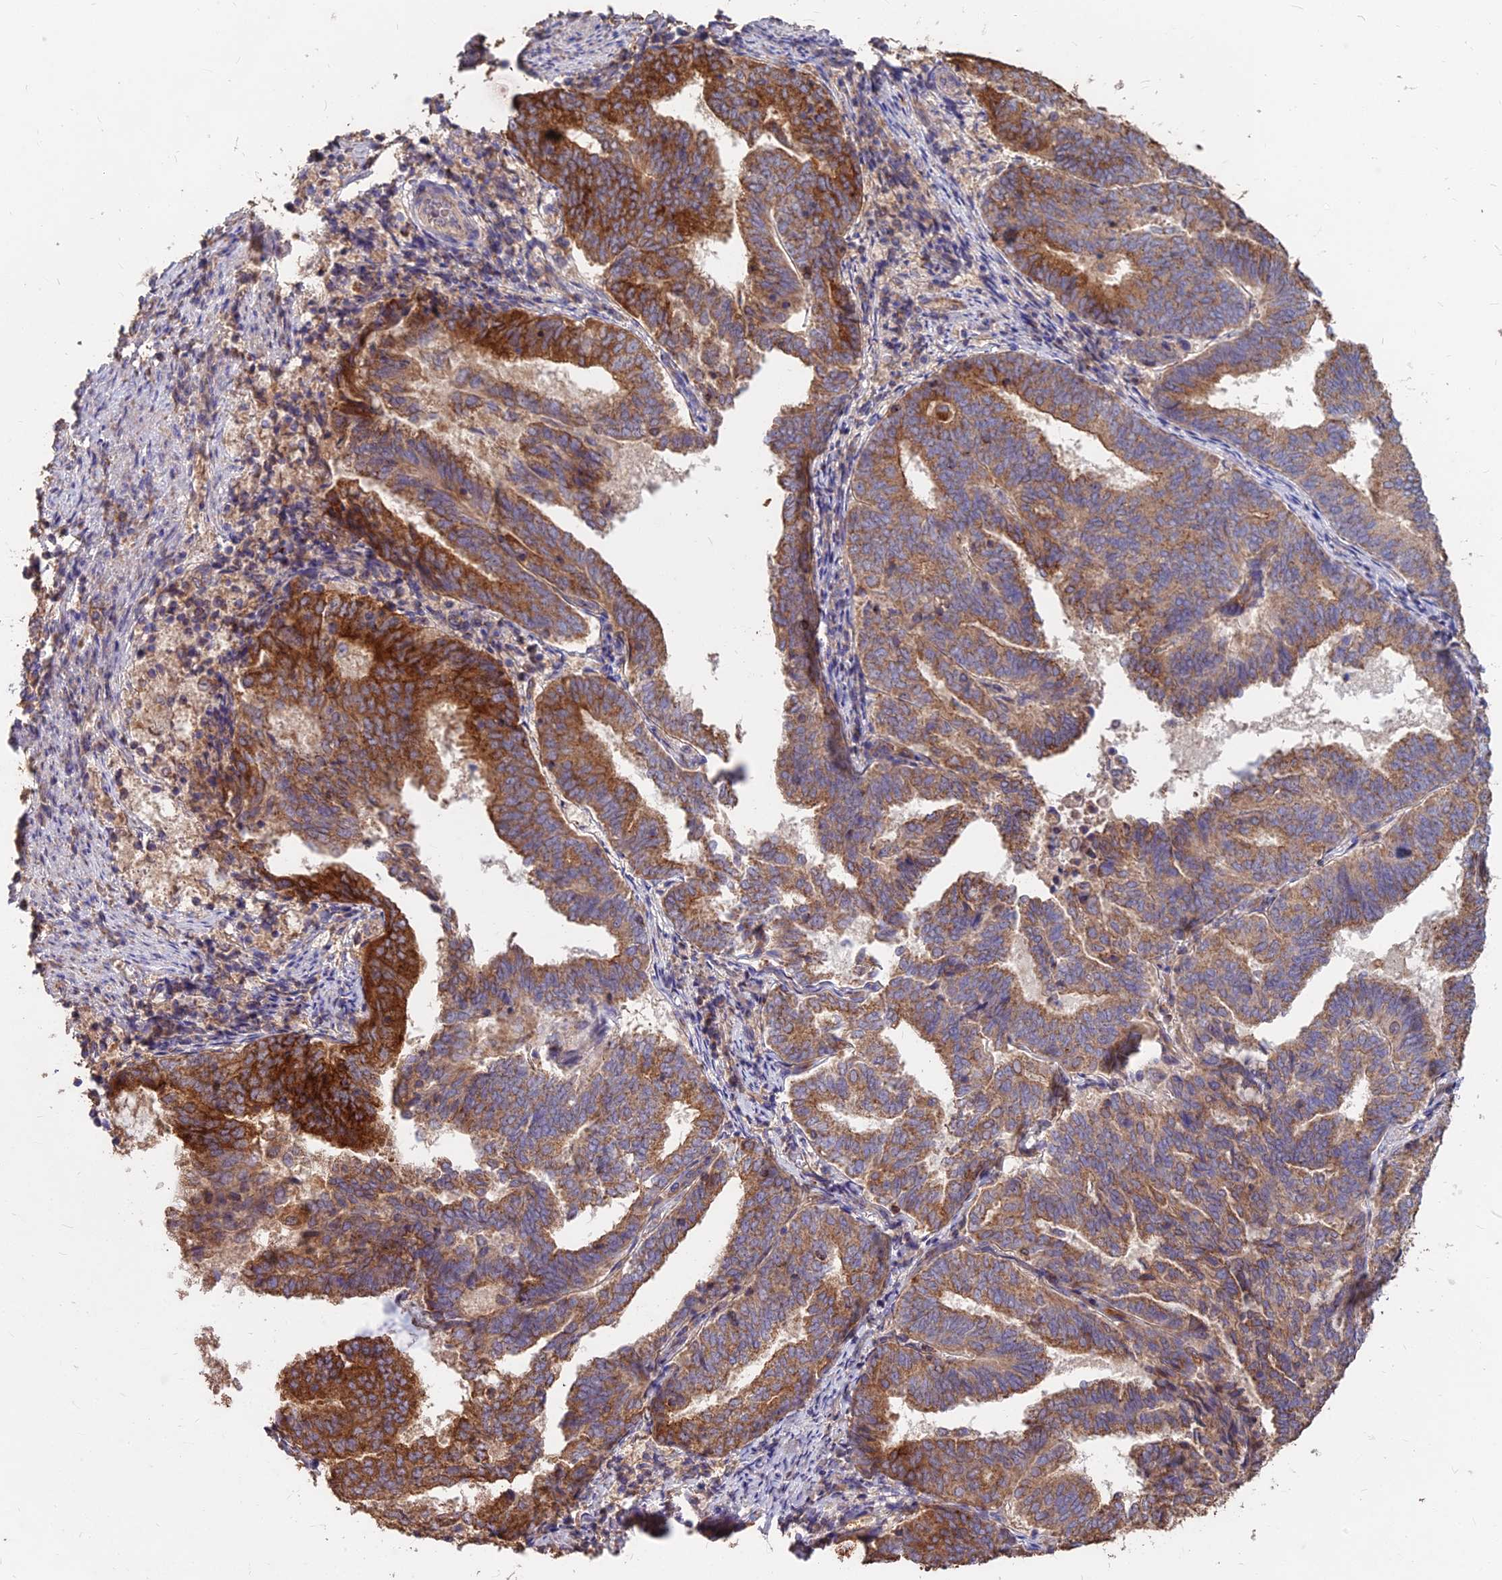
{"staining": {"intensity": "moderate", "quantity": ">75%", "location": "cytoplasmic/membranous"}, "tissue": "endometrial cancer", "cell_type": "Tumor cells", "image_type": "cancer", "snomed": [{"axis": "morphology", "description": "Adenocarcinoma, NOS"}, {"axis": "topography", "description": "Endometrium"}], "caption": "Endometrial adenocarcinoma was stained to show a protein in brown. There is medium levels of moderate cytoplasmic/membranous staining in about >75% of tumor cells.", "gene": "CEMIP2", "patient": {"sex": "female", "age": 80}}